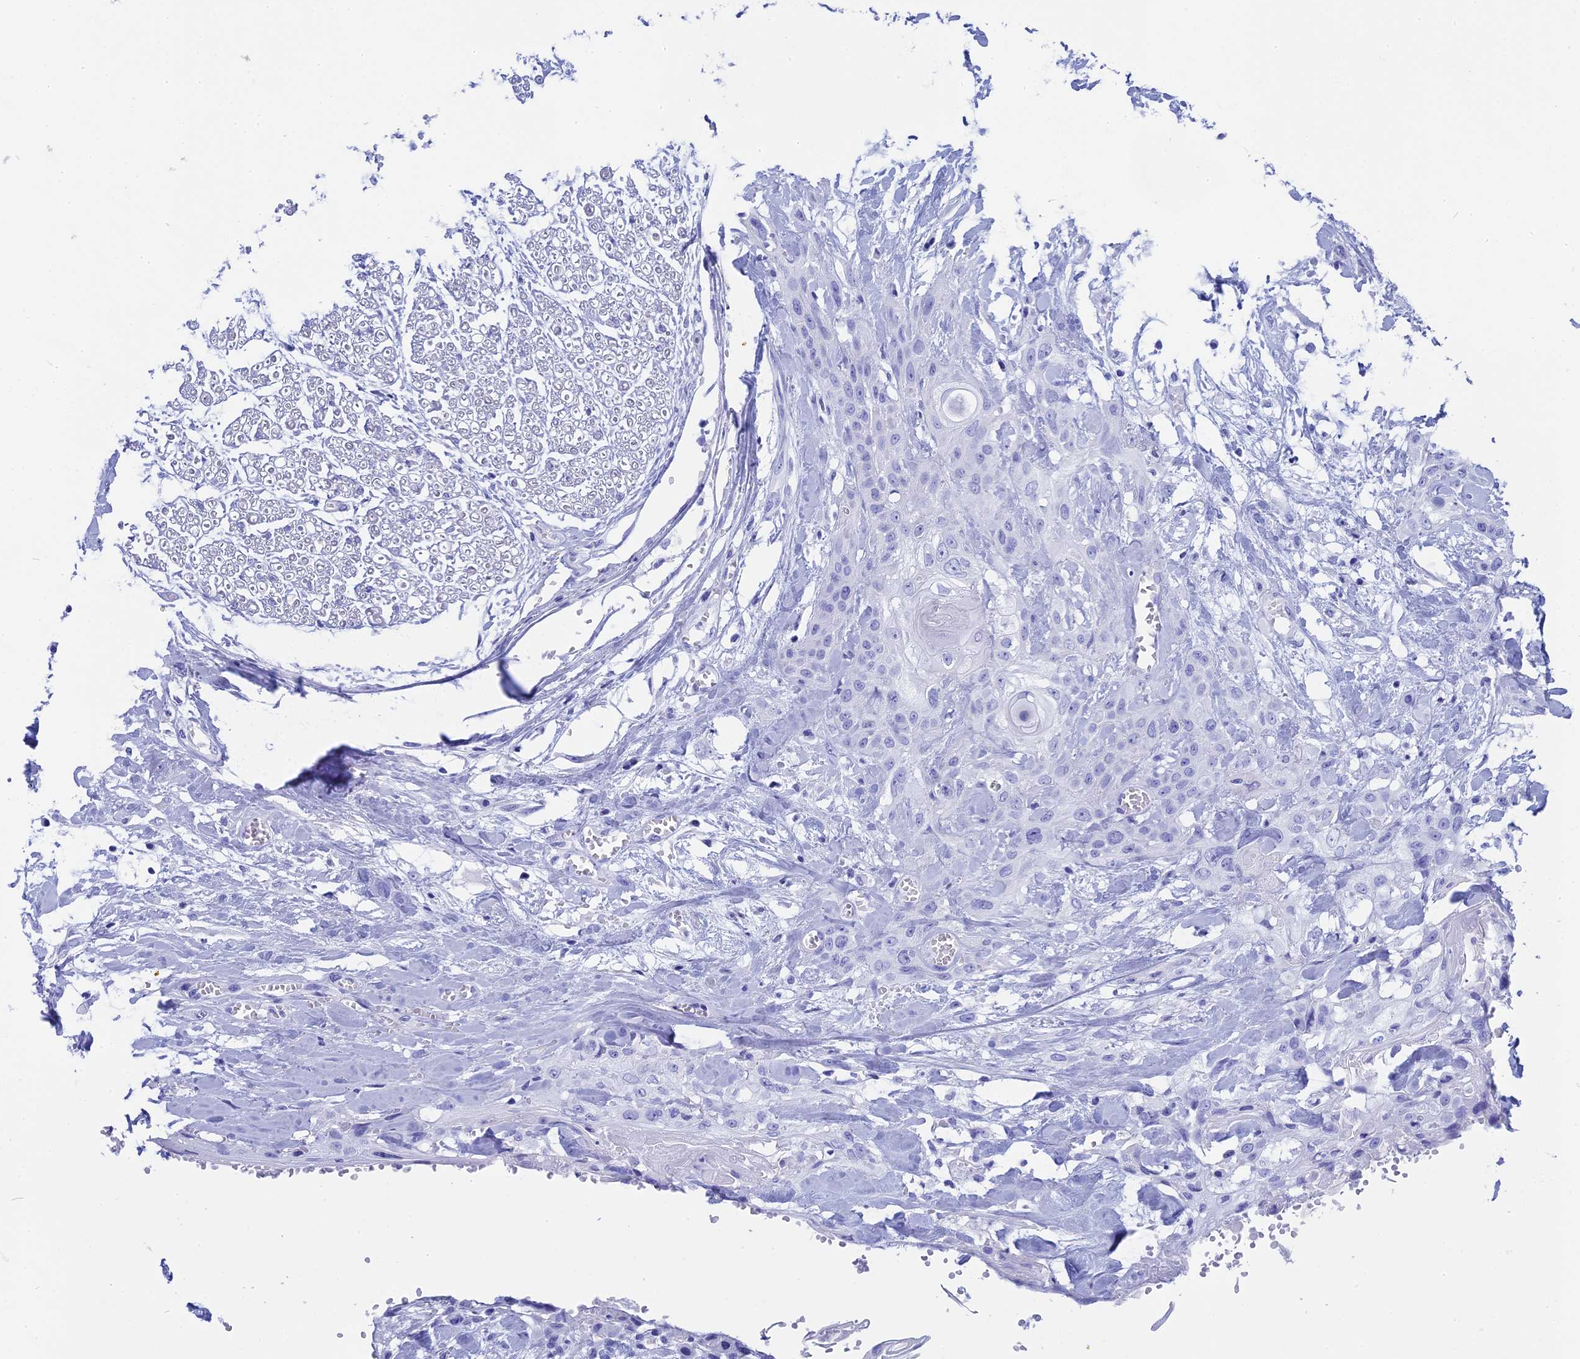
{"staining": {"intensity": "negative", "quantity": "none", "location": "none"}, "tissue": "head and neck cancer", "cell_type": "Tumor cells", "image_type": "cancer", "snomed": [{"axis": "morphology", "description": "Squamous cell carcinoma, NOS"}, {"axis": "topography", "description": "Head-Neck"}], "caption": "High magnification brightfield microscopy of head and neck squamous cell carcinoma stained with DAB (brown) and counterstained with hematoxylin (blue): tumor cells show no significant expression.", "gene": "TEX101", "patient": {"sex": "female", "age": 43}}